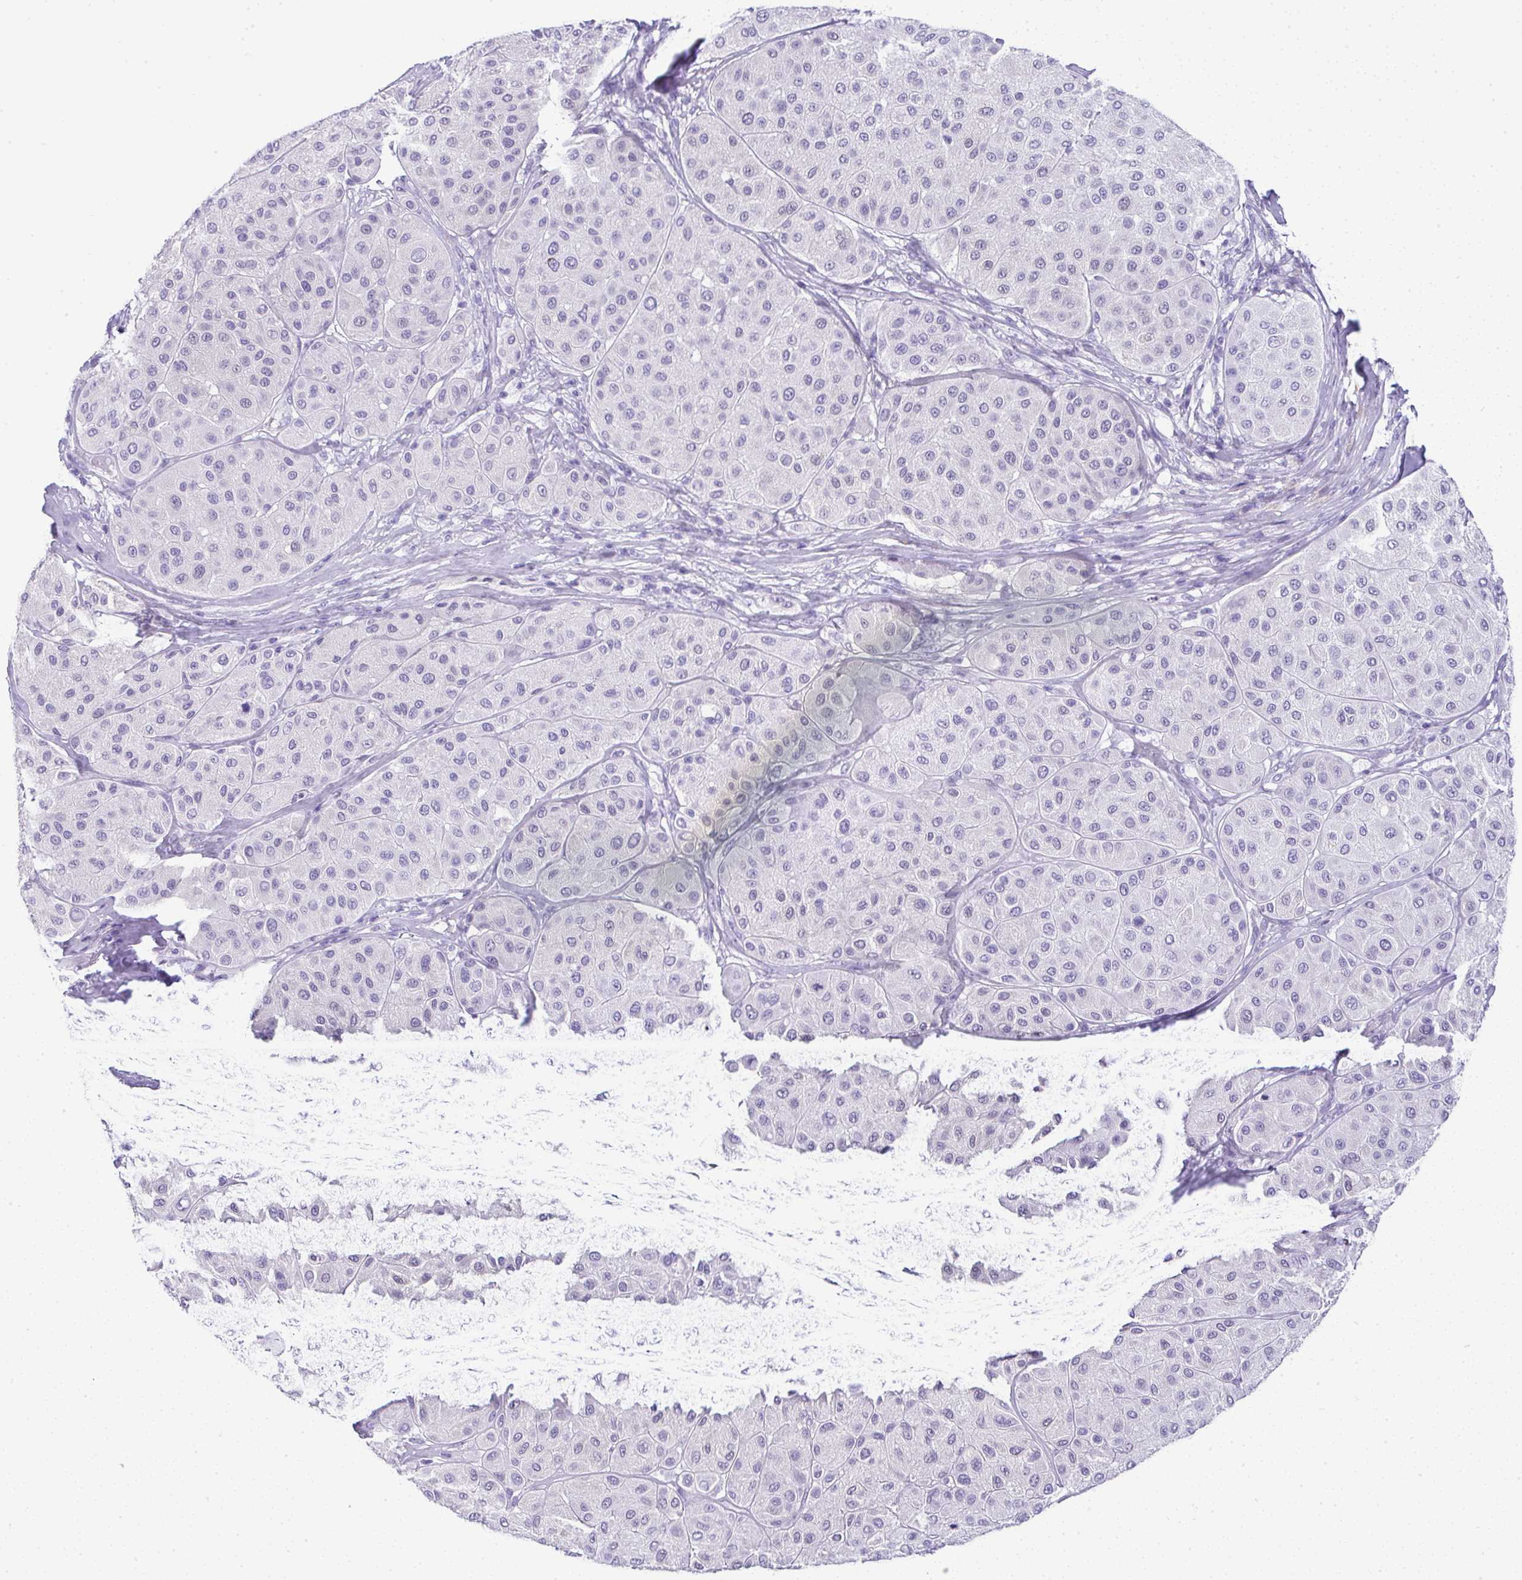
{"staining": {"intensity": "negative", "quantity": "none", "location": "none"}, "tissue": "melanoma", "cell_type": "Tumor cells", "image_type": "cancer", "snomed": [{"axis": "morphology", "description": "Malignant melanoma, Metastatic site"}, {"axis": "topography", "description": "Smooth muscle"}], "caption": "Tumor cells show no significant staining in malignant melanoma (metastatic site).", "gene": "RNF183", "patient": {"sex": "male", "age": 41}}